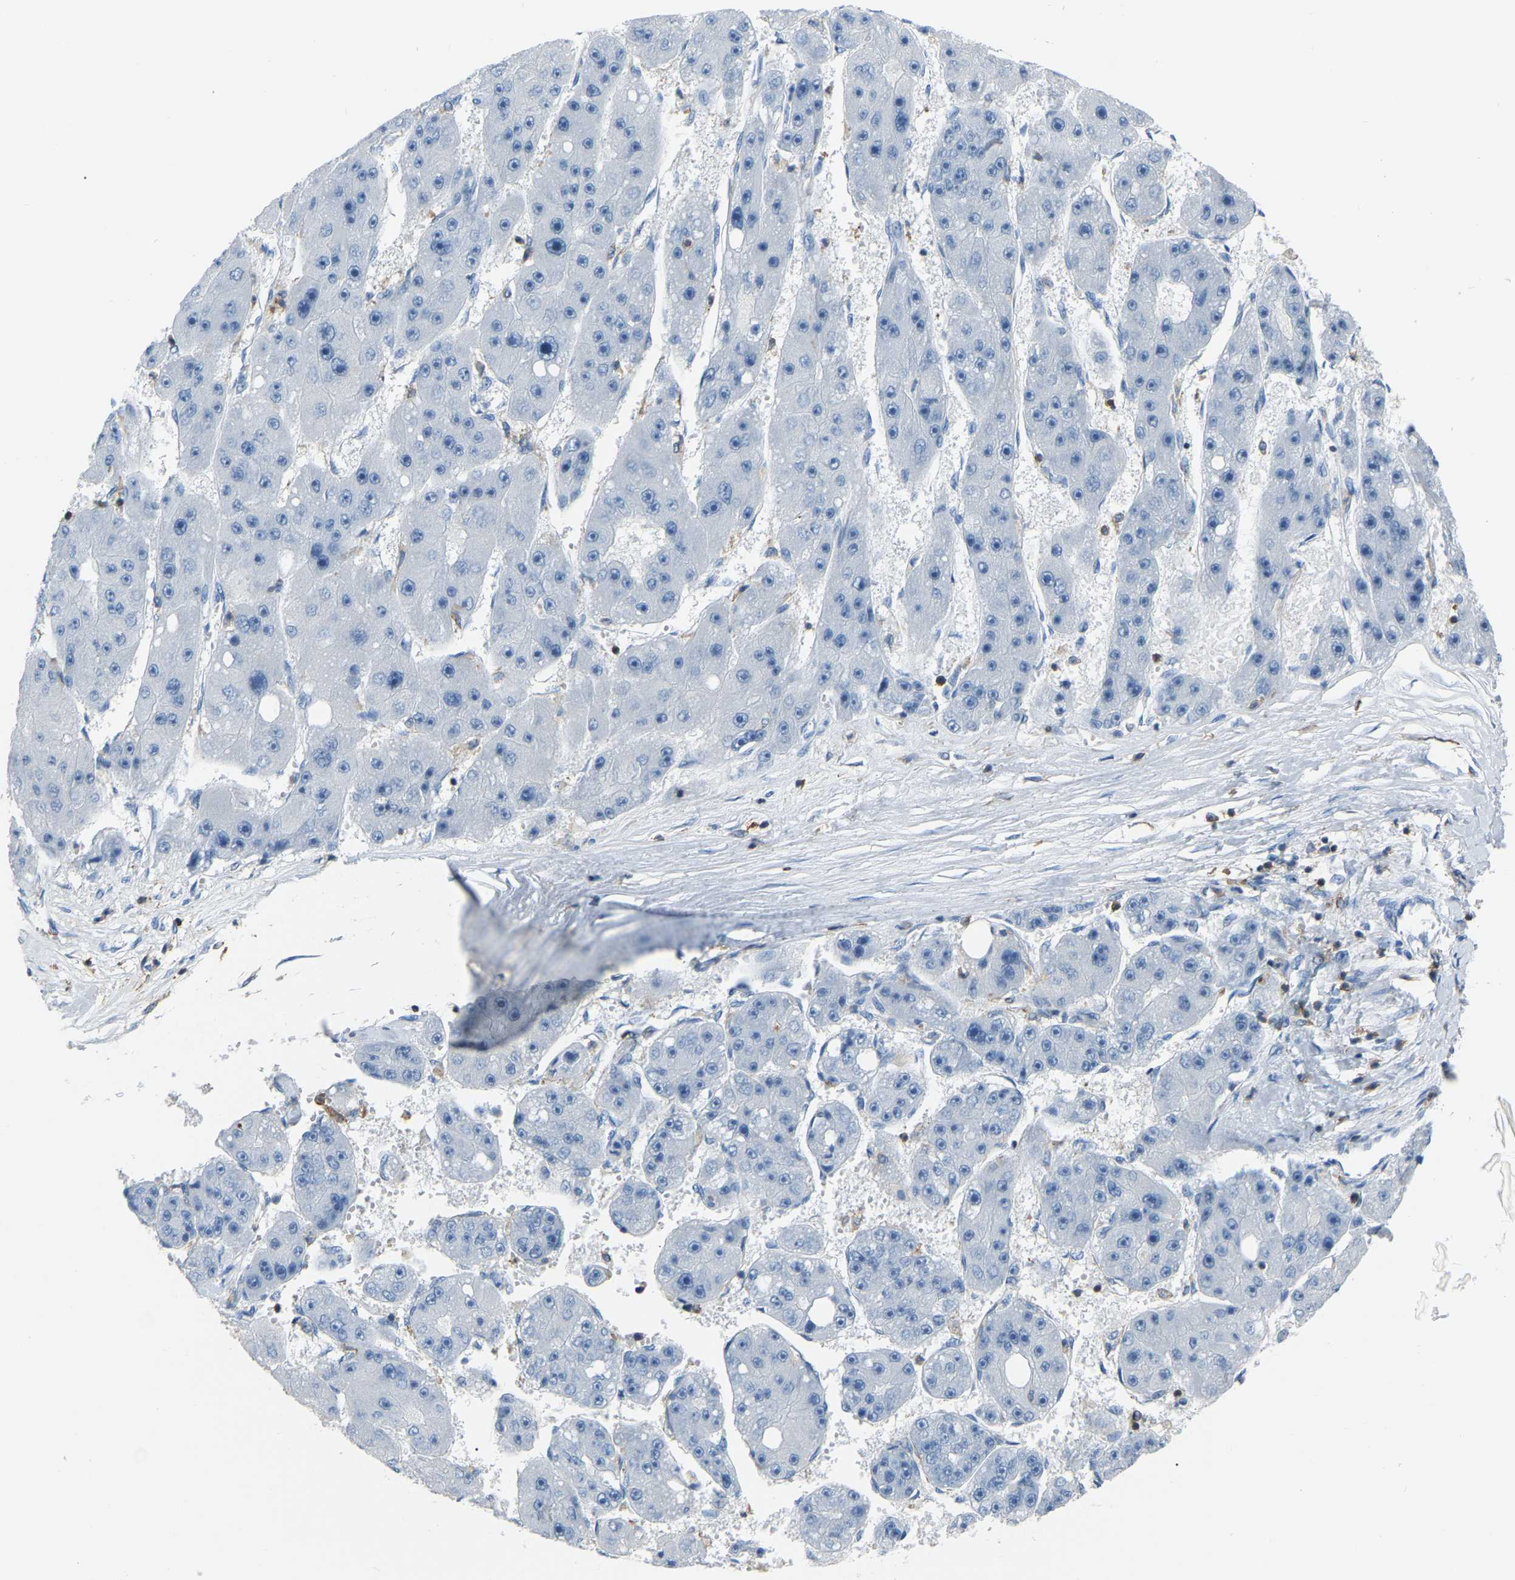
{"staining": {"intensity": "negative", "quantity": "none", "location": "none"}, "tissue": "liver cancer", "cell_type": "Tumor cells", "image_type": "cancer", "snomed": [{"axis": "morphology", "description": "Carcinoma, Hepatocellular, NOS"}, {"axis": "topography", "description": "Liver"}], "caption": "This is an immunohistochemistry (IHC) micrograph of human liver hepatocellular carcinoma. There is no expression in tumor cells.", "gene": "ARHGAP45", "patient": {"sex": "female", "age": 61}}